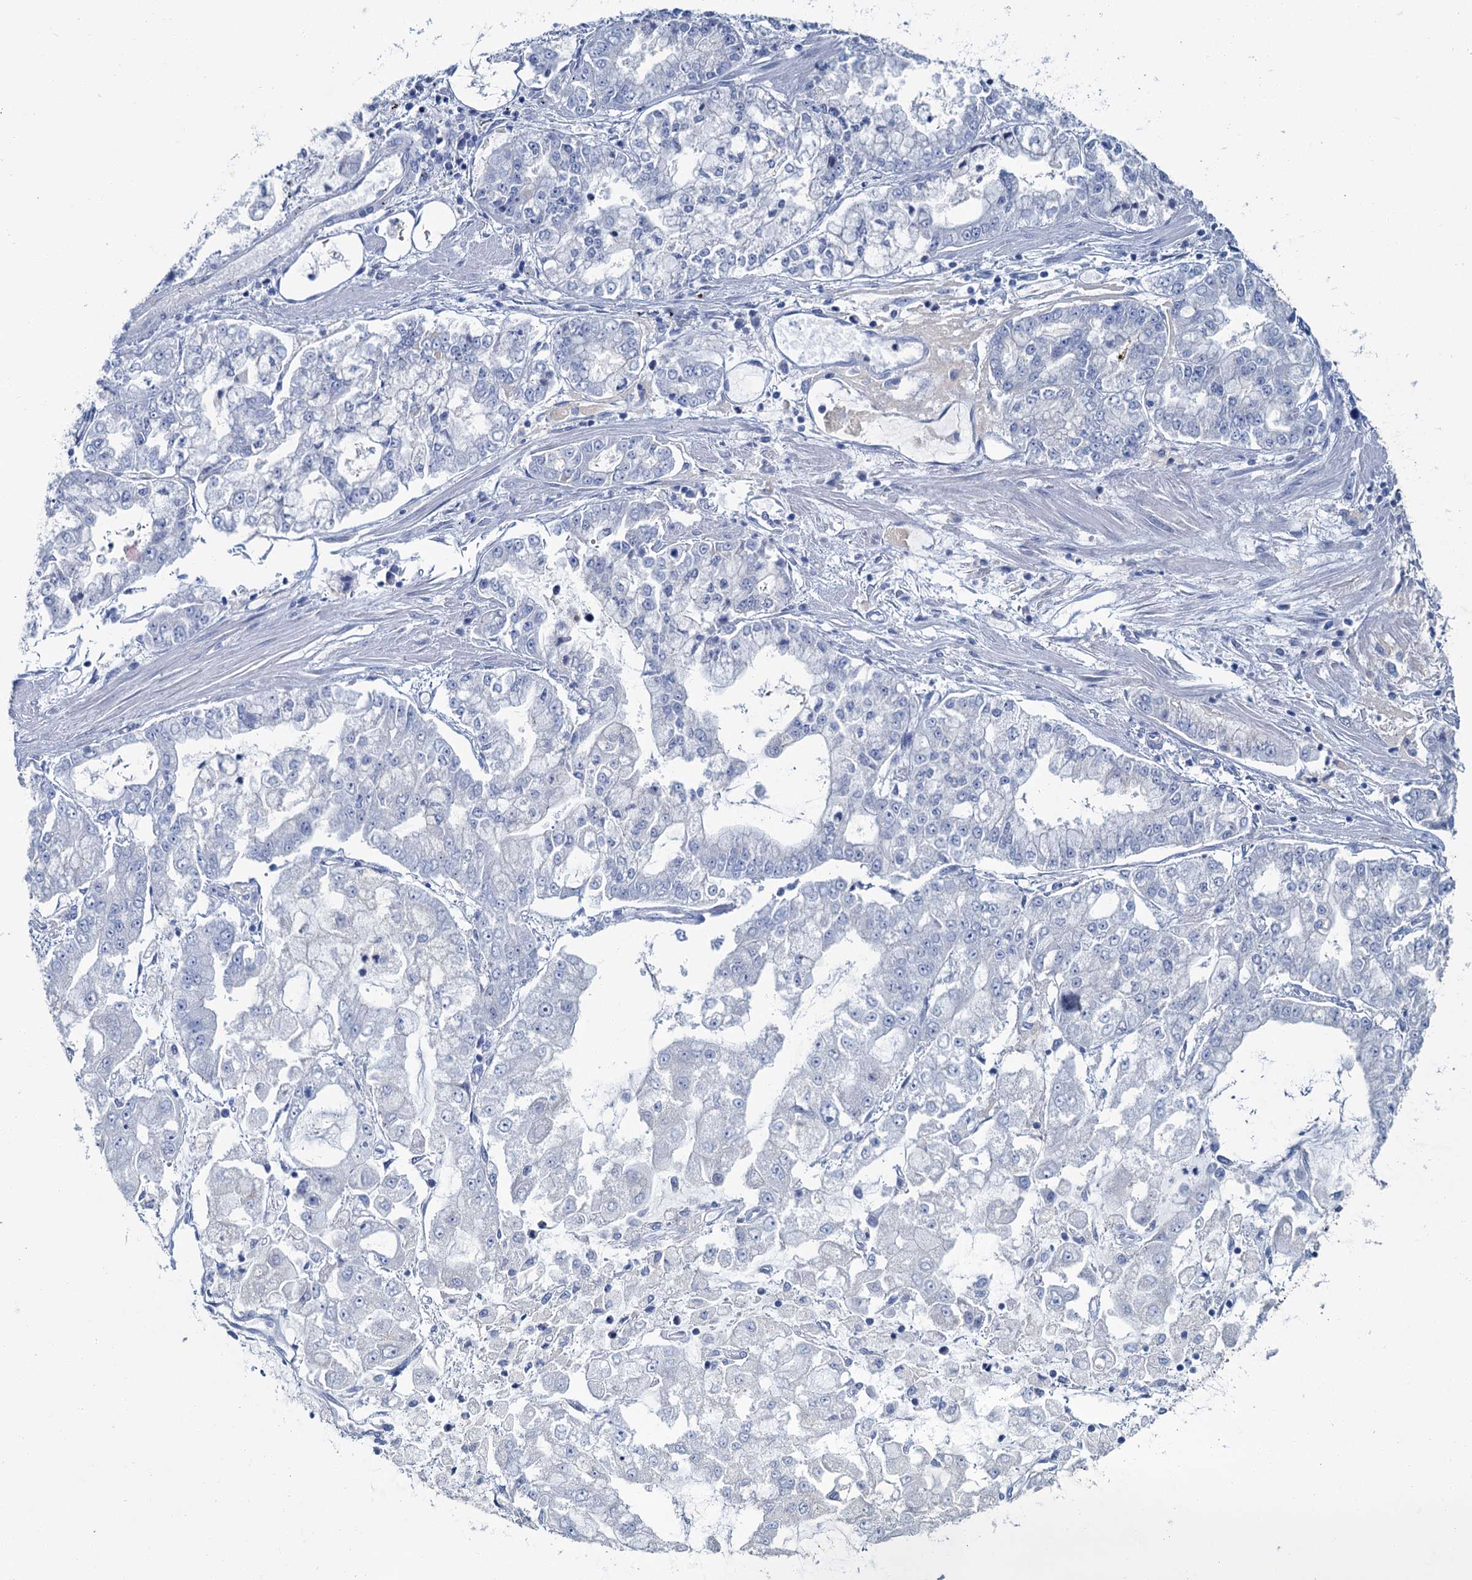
{"staining": {"intensity": "negative", "quantity": "none", "location": "none"}, "tissue": "stomach cancer", "cell_type": "Tumor cells", "image_type": "cancer", "snomed": [{"axis": "morphology", "description": "Adenocarcinoma, NOS"}, {"axis": "topography", "description": "Stomach"}], "caption": "Immunohistochemical staining of adenocarcinoma (stomach) exhibits no significant expression in tumor cells.", "gene": "SNCB", "patient": {"sex": "male", "age": 76}}